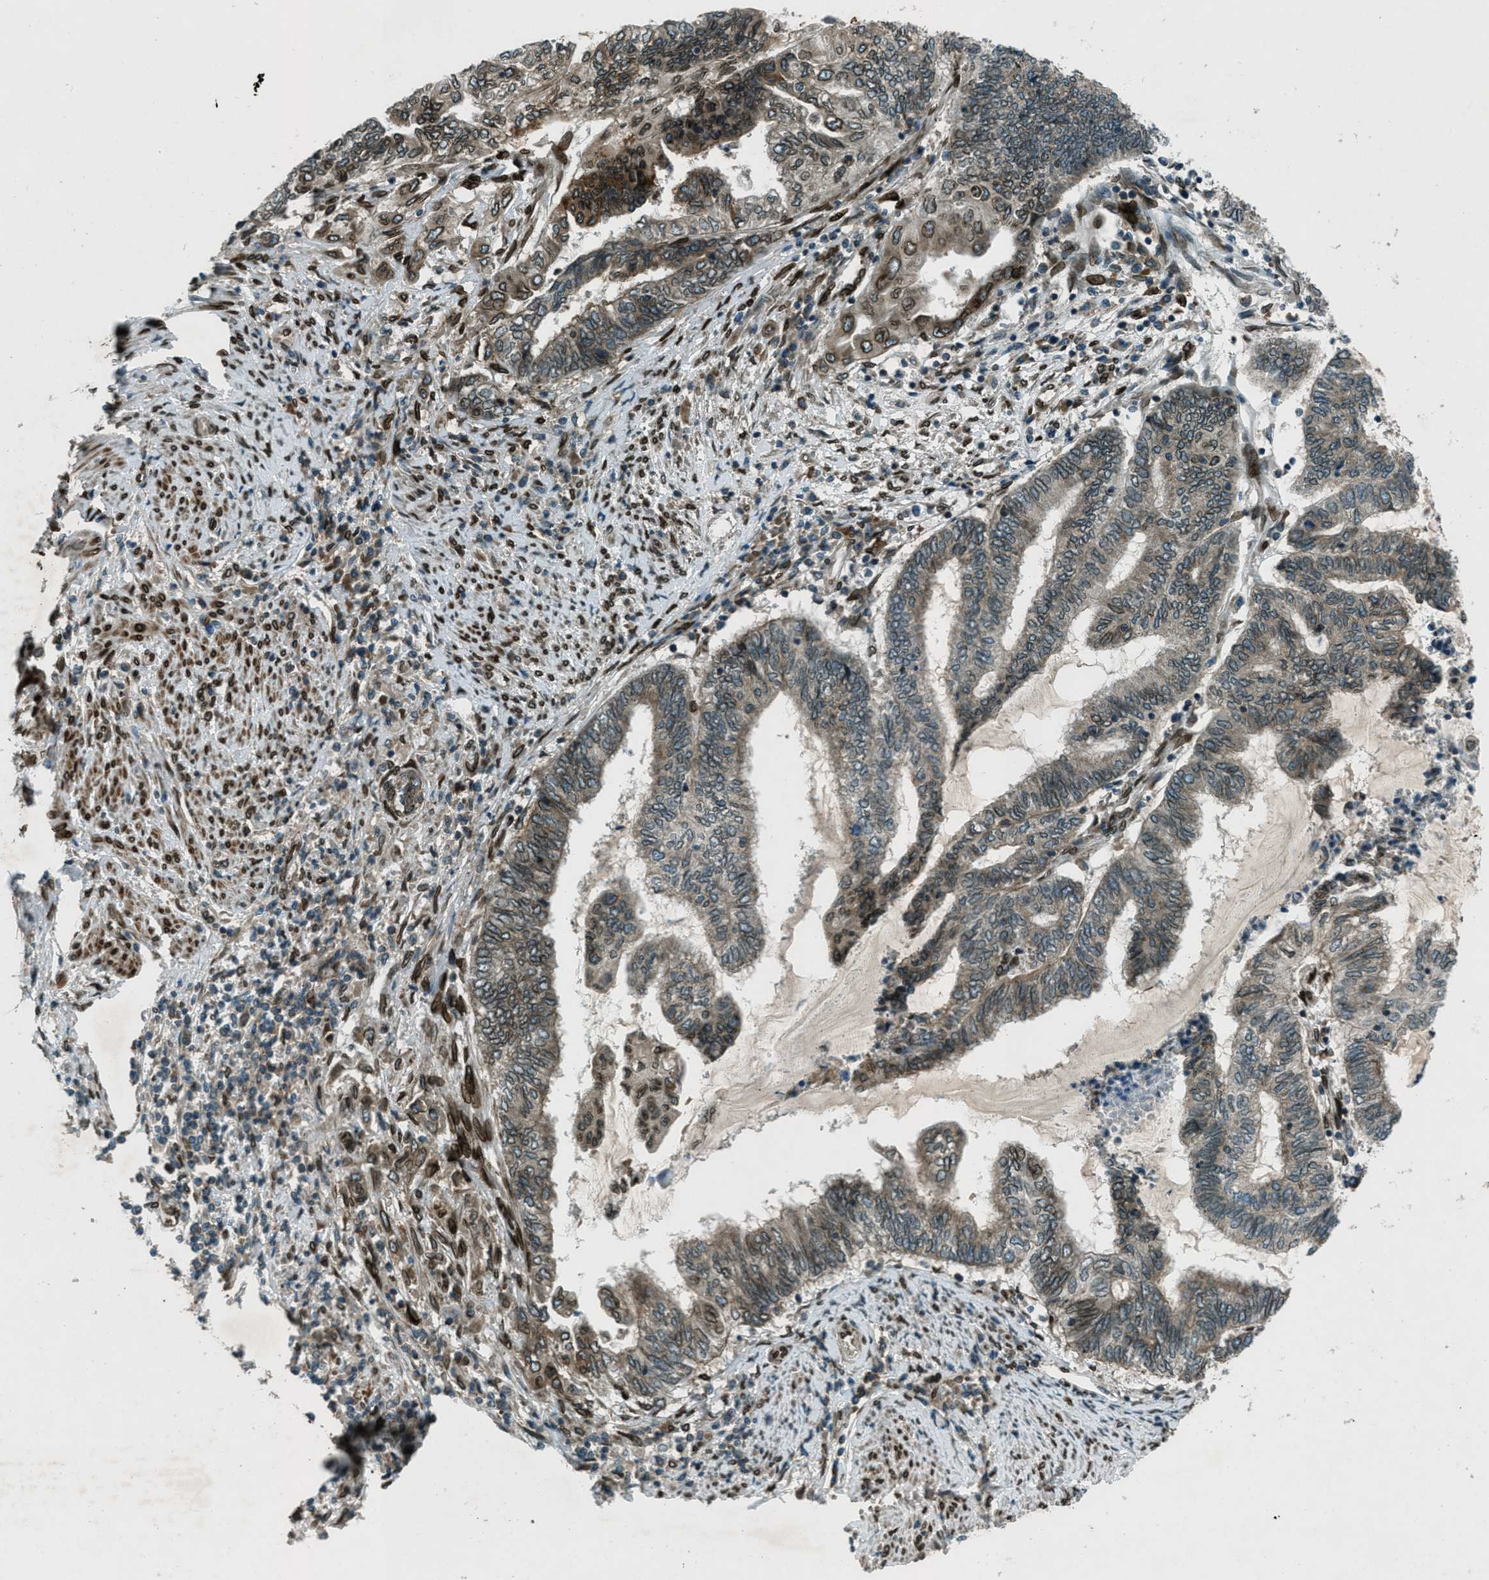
{"staining": {"intensity": "moderate", "quantity": ">75%", "location": "cytoplasmic/membranous,nuclear"}, "tissue": "endometrial cancer", "cell_type": "Tumor cells", "image_type": "cancer", "snomed": [{"axis": "morphology", "description": "Adenocarcinoma, NOS"}, {"axis": "topography", "description": "Uterus"}, {"axis": "topography", "description": "Endometrium"}], "caption": "A micrograph showing moderate cytoplasmic/membranous and nuclear positivity in about >75% of tumor cells in endometrial cancer, as visualized by brown immunohistochemical staining.", "gene": "LEMD2", "patient": {"sex": "female", "age": 70}}